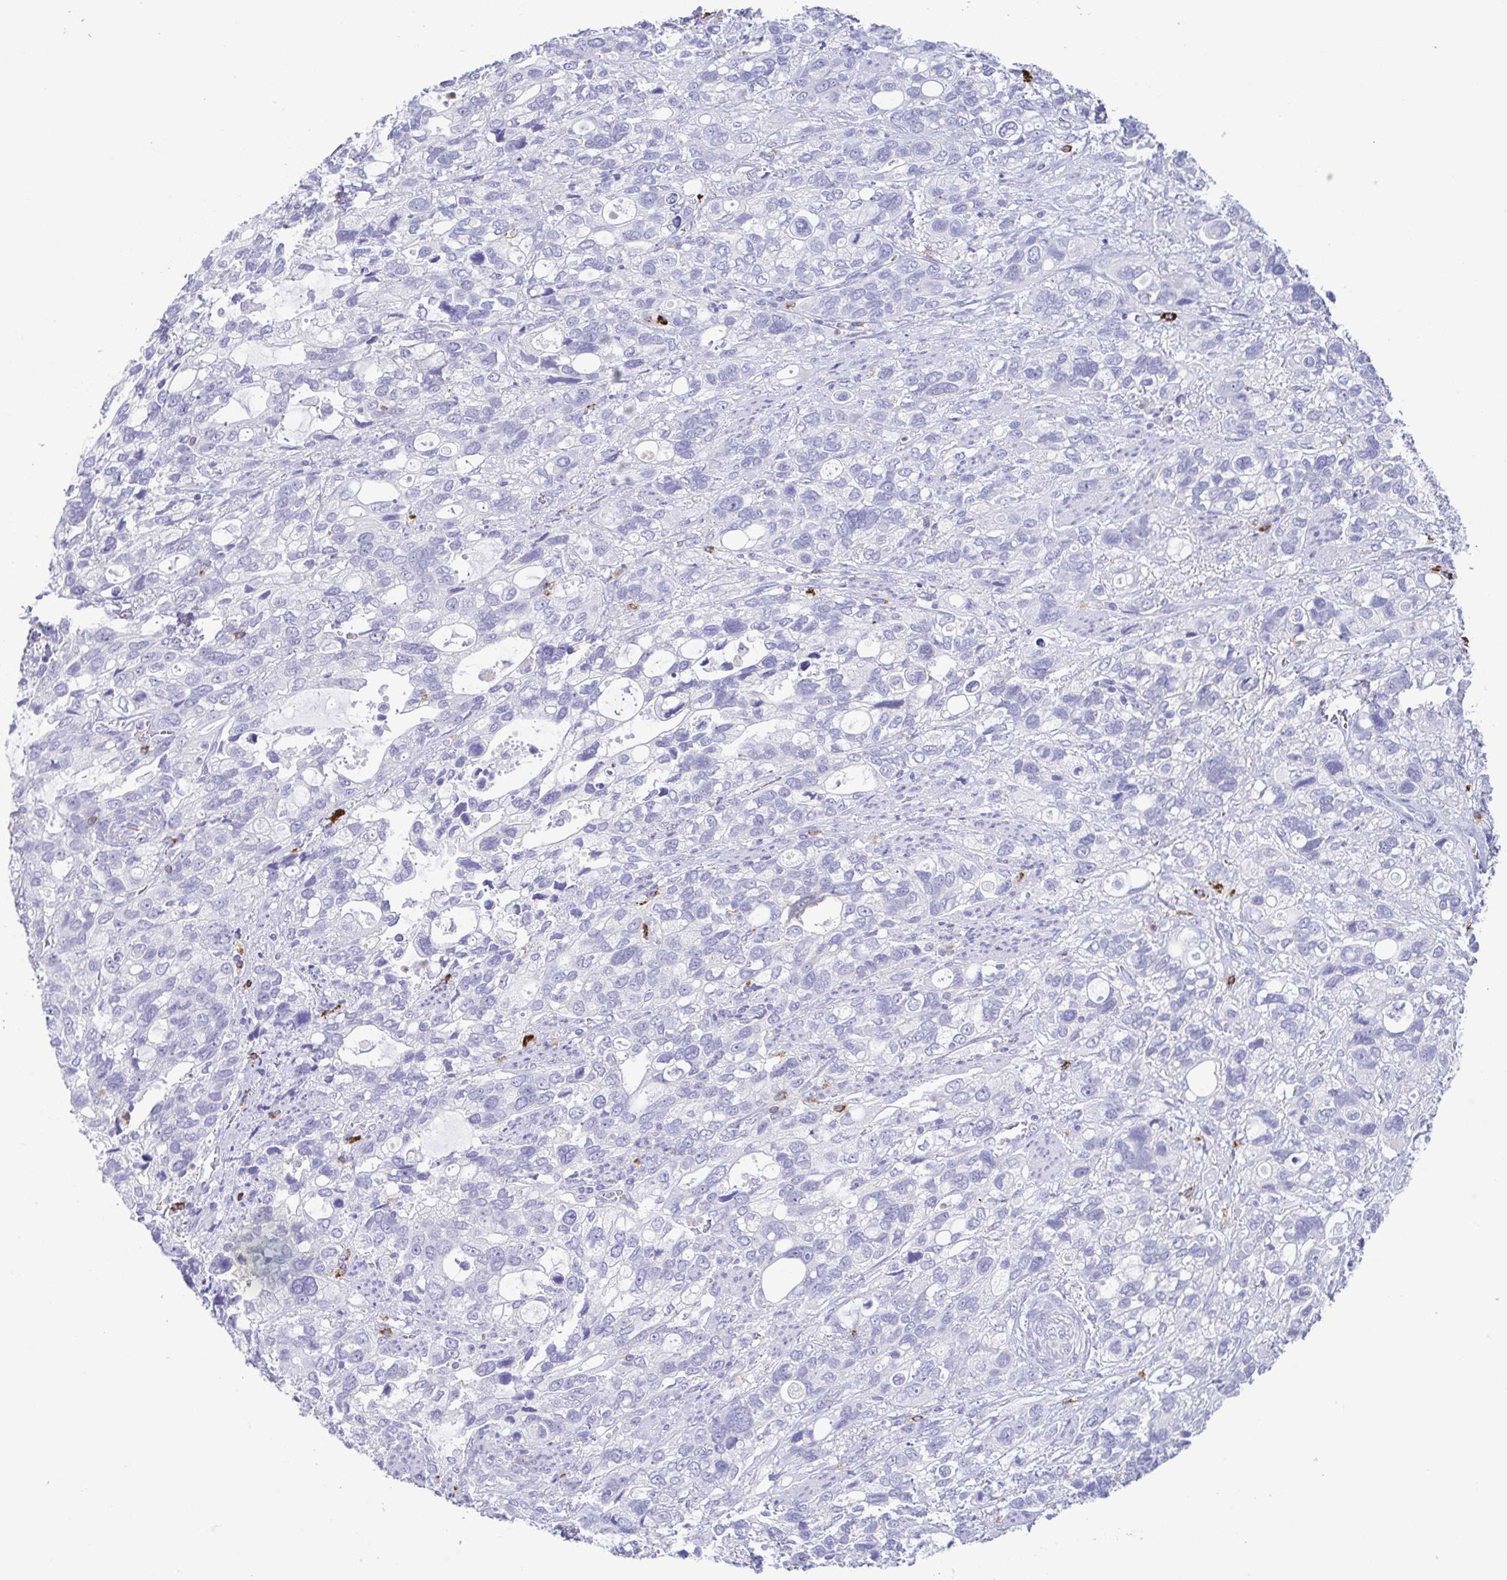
{"staining": {"intensity": "negative", "quantity": "none", "location": "none"}, "tissue": "stomach cancer", "cell_type": "Tumor cells", "image_type": "cancer", "snomed": [{"axis": "morphology", "description": "Adenocarcinoma, NOS"}, {"axis": "topography", "description": "Stomach, upper"}], "caption": "High magnification brightfield microscopy of stomach adenocarcinoma stained with DAB (brown) and counterstained with hematoxylin (blue): tumor cells show no significant expression. (DAB immunohistochemistry (IHC), high magnification).", "gene": "PGLYRP1", "patient": {"sex": "female", "age": 81}}